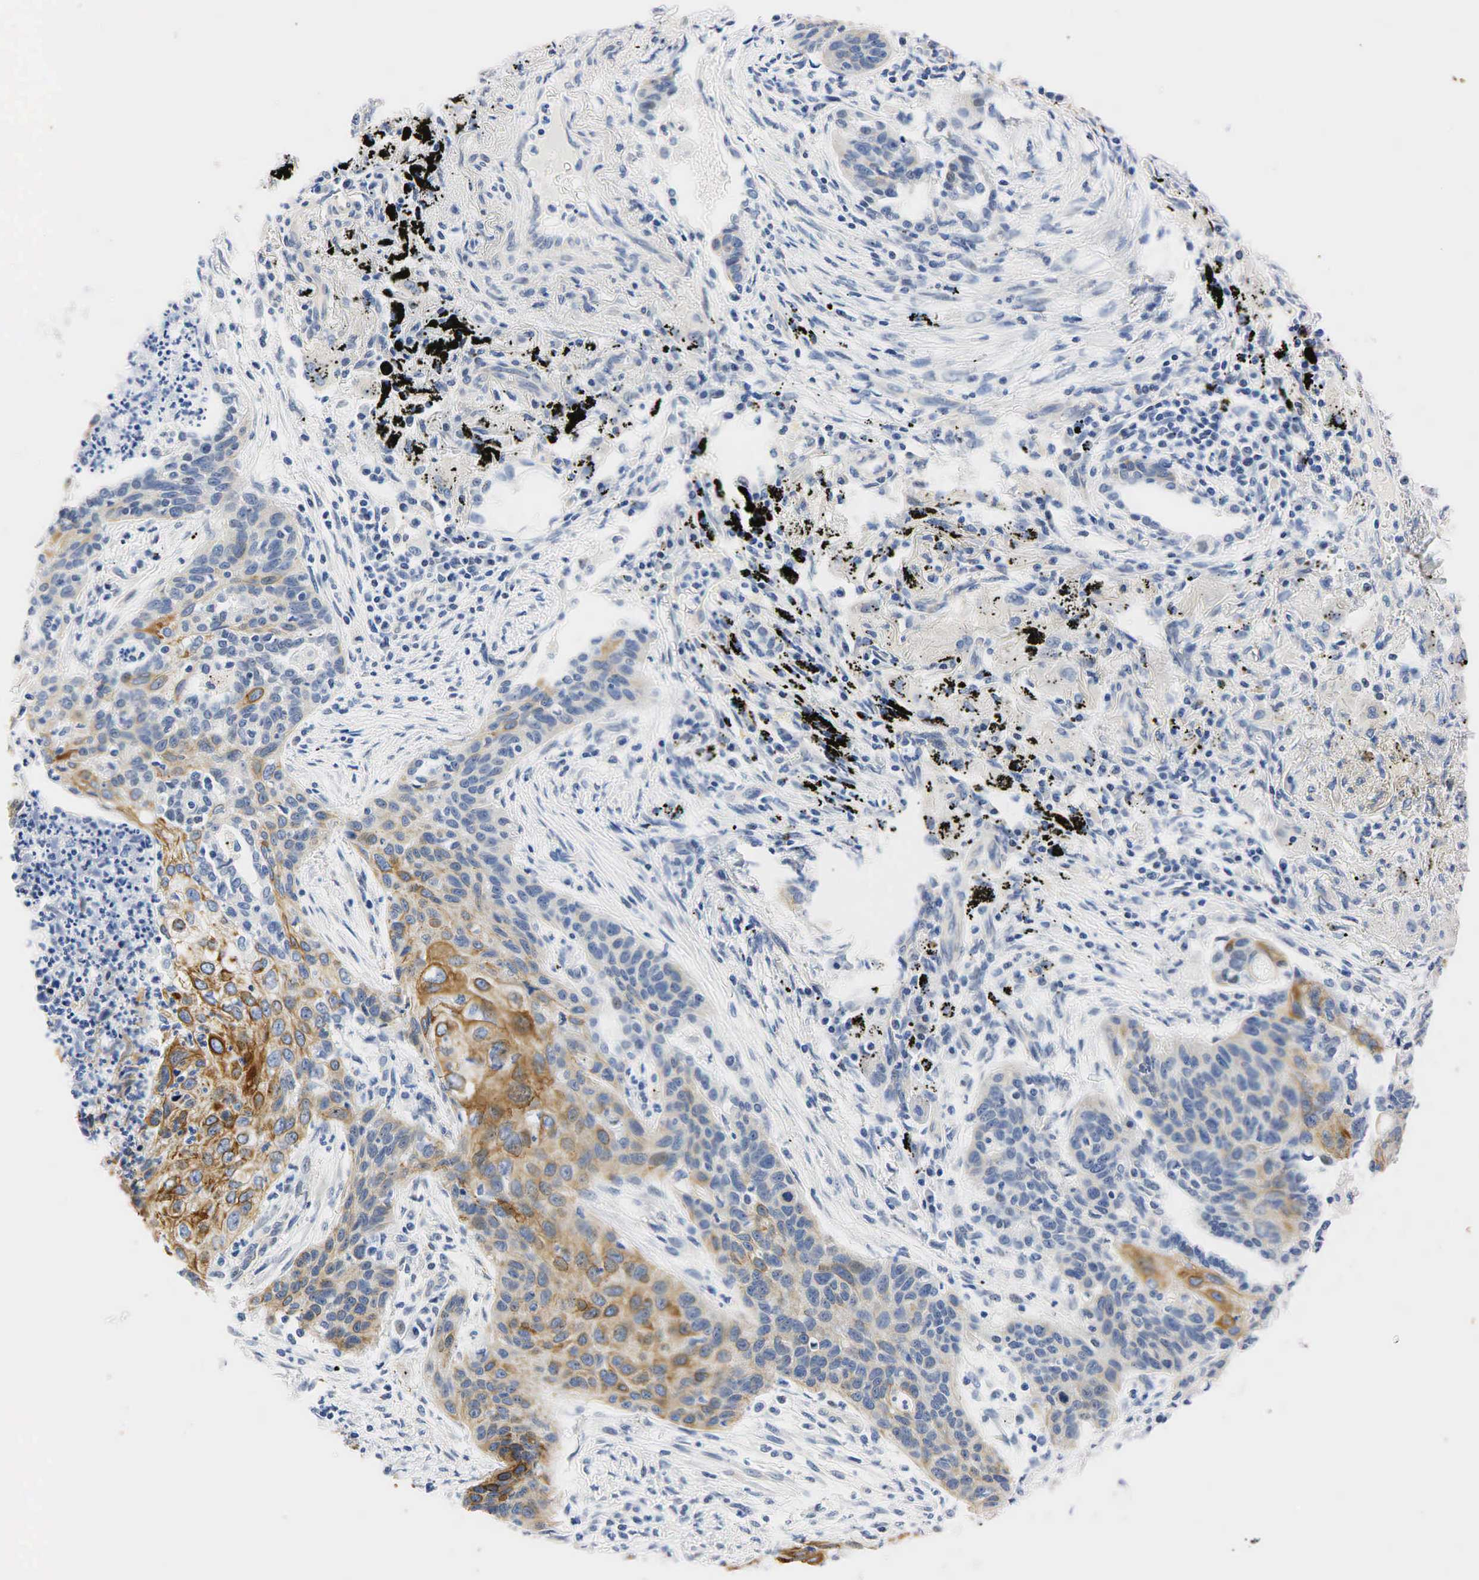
{"staining": {"intensity": "moderate", "quantity": "25%-75%", "location": "cytoplasmic/membranous"}, "tissue": "lung cancer", "cell_type": "Tumor cells", "image_type": "cancer", "snomed": [{"axis": "morphology", "description": "Squamous cell carcinoma, NOS"}, {"axis": "topography", "description": "Lung"}], "caption": "A histopathology image of human lung cancer stained for a protein demonstrates moderate cytoplasmic/membranous brown staining in tumor cells.", "gene": "PGR", "patient": {"sex": "male", "age": 71}}